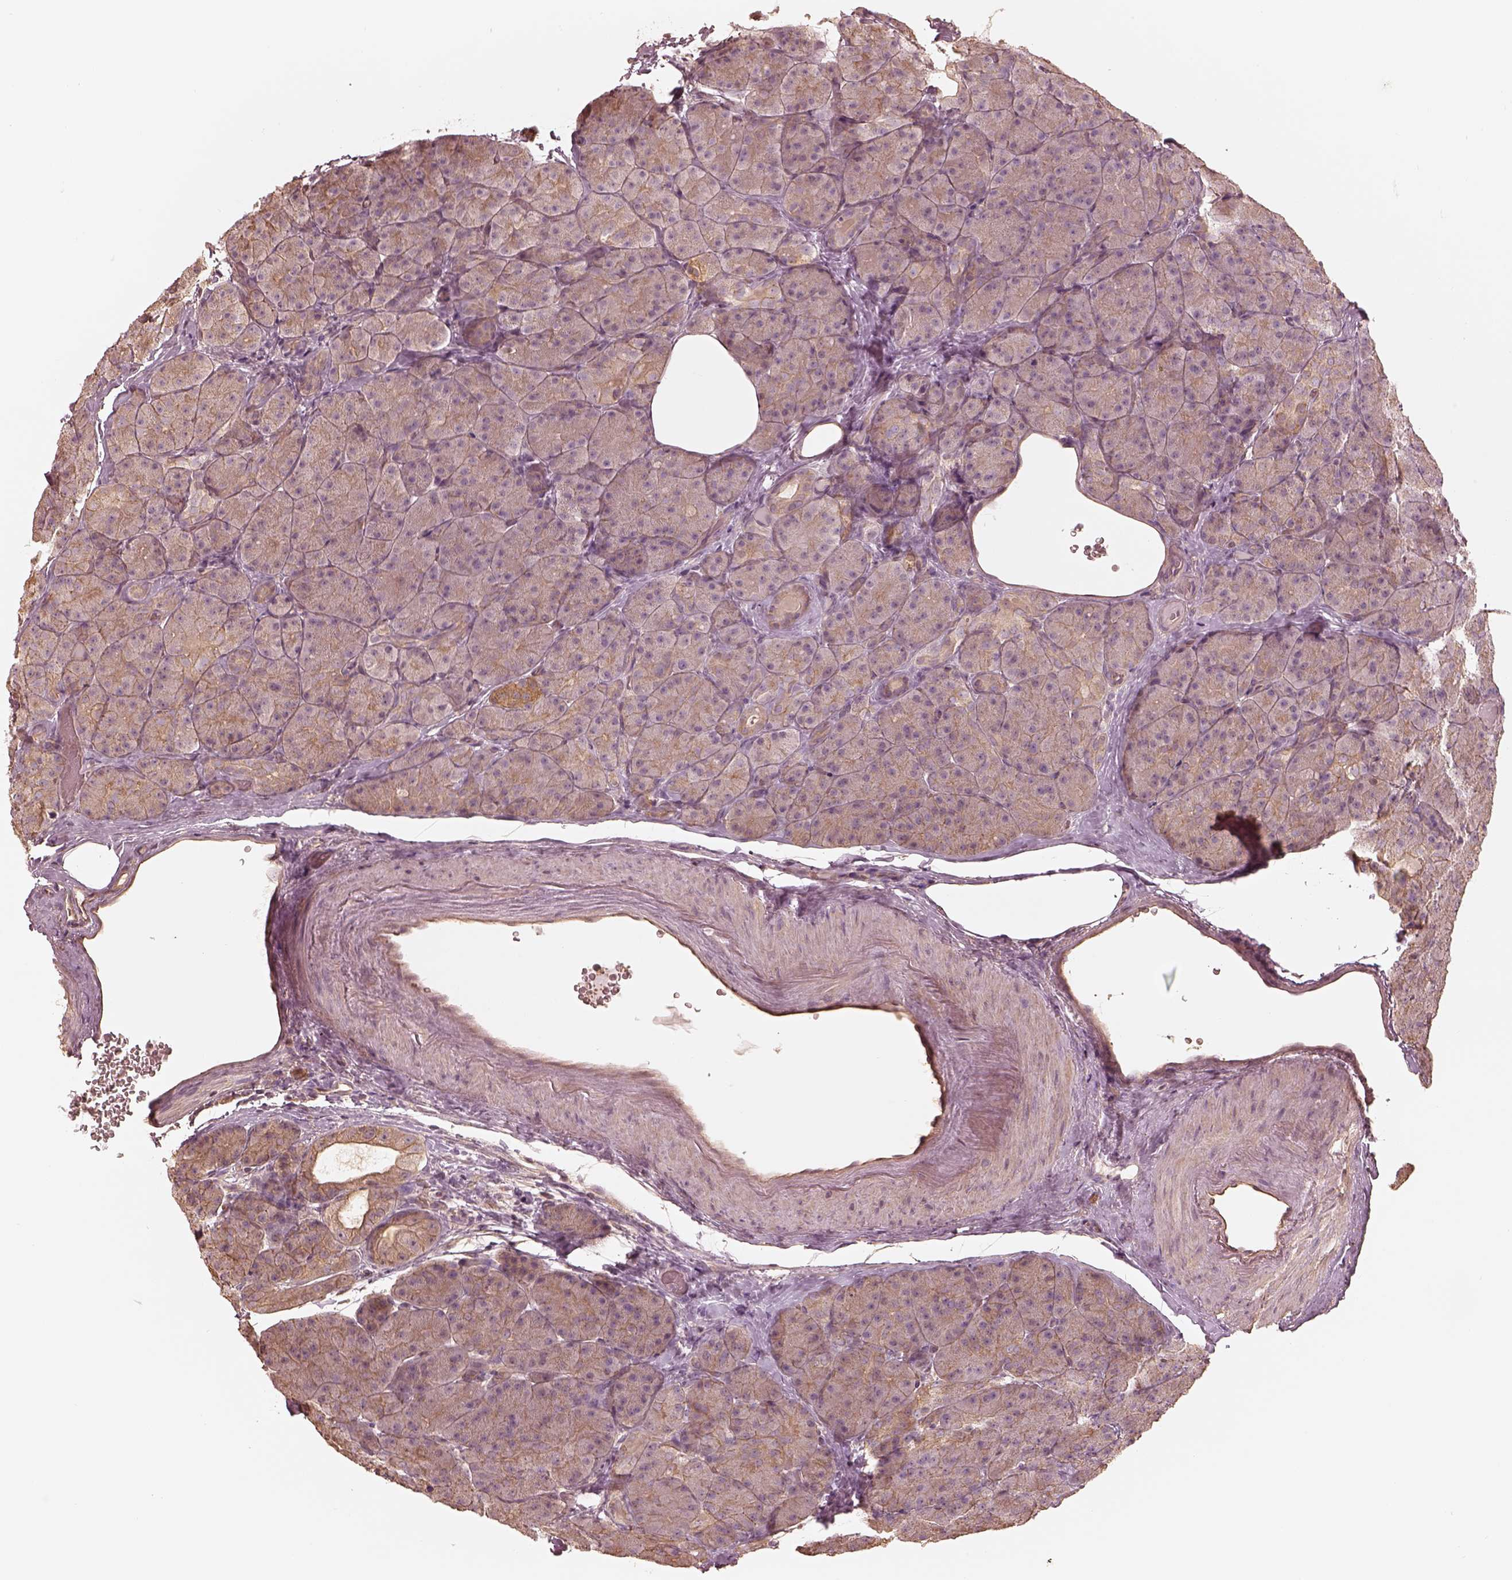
{"staining": {"intensity": "weak", "quantity": "25%-75%", "location": "cytoplasmic/membranous"}, "tissue": "pancreas", "cell_type": "Exocrine glandular cells", "image_type": "normal", "snomed": [{"axis": "morphology", "description": "Normal tissue, NOS"}, {"axis": "topography", "description": "Pancreas"}], "caption": "Weak cytoplasmic/membranous protein staining is identified in approximately 25%-75% of exocrine glandular cells in pancreas.", "gene": "KIF5C", "patient": {"sex": "male", "age": 57}}